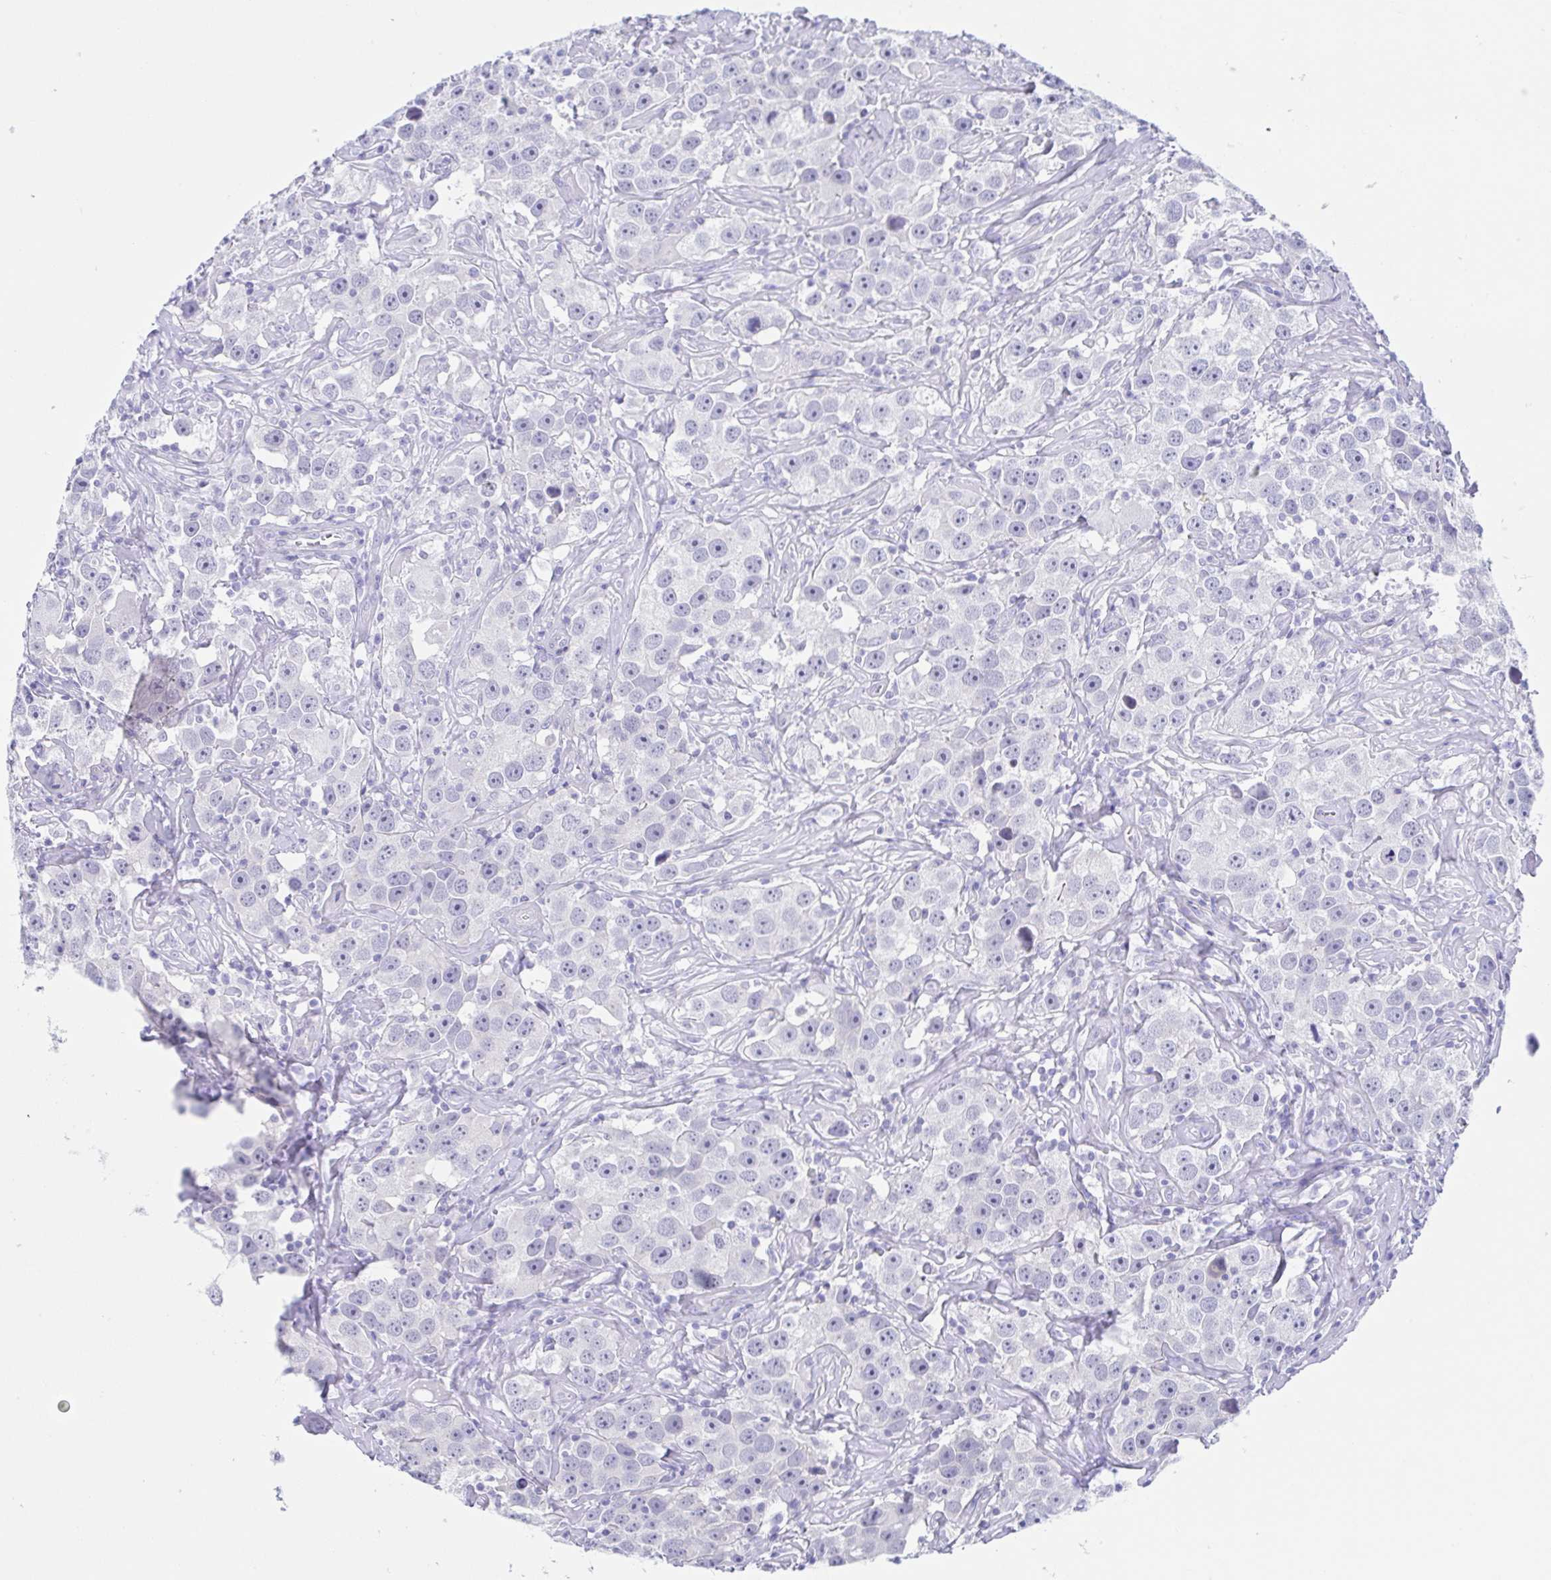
{"staining": {"intensity": "negative", "quantity": "none", "location": "none"}, "tissue": "testis cancer", "cell_type": "Tumor cells", "image_type": "cancer", "snomed": [{"axis": "morphology", "description": "Seminoma, NOS"}, {"axis": "topography", "description": "Testis"}], "caption": "Human testis cancer (seminoma) stained for a protein using immunohistochemistry (IHC) reveals no expression in tumor cells.", "gene": "TEX12", "patient": {"sex": "male", "age": 49}}